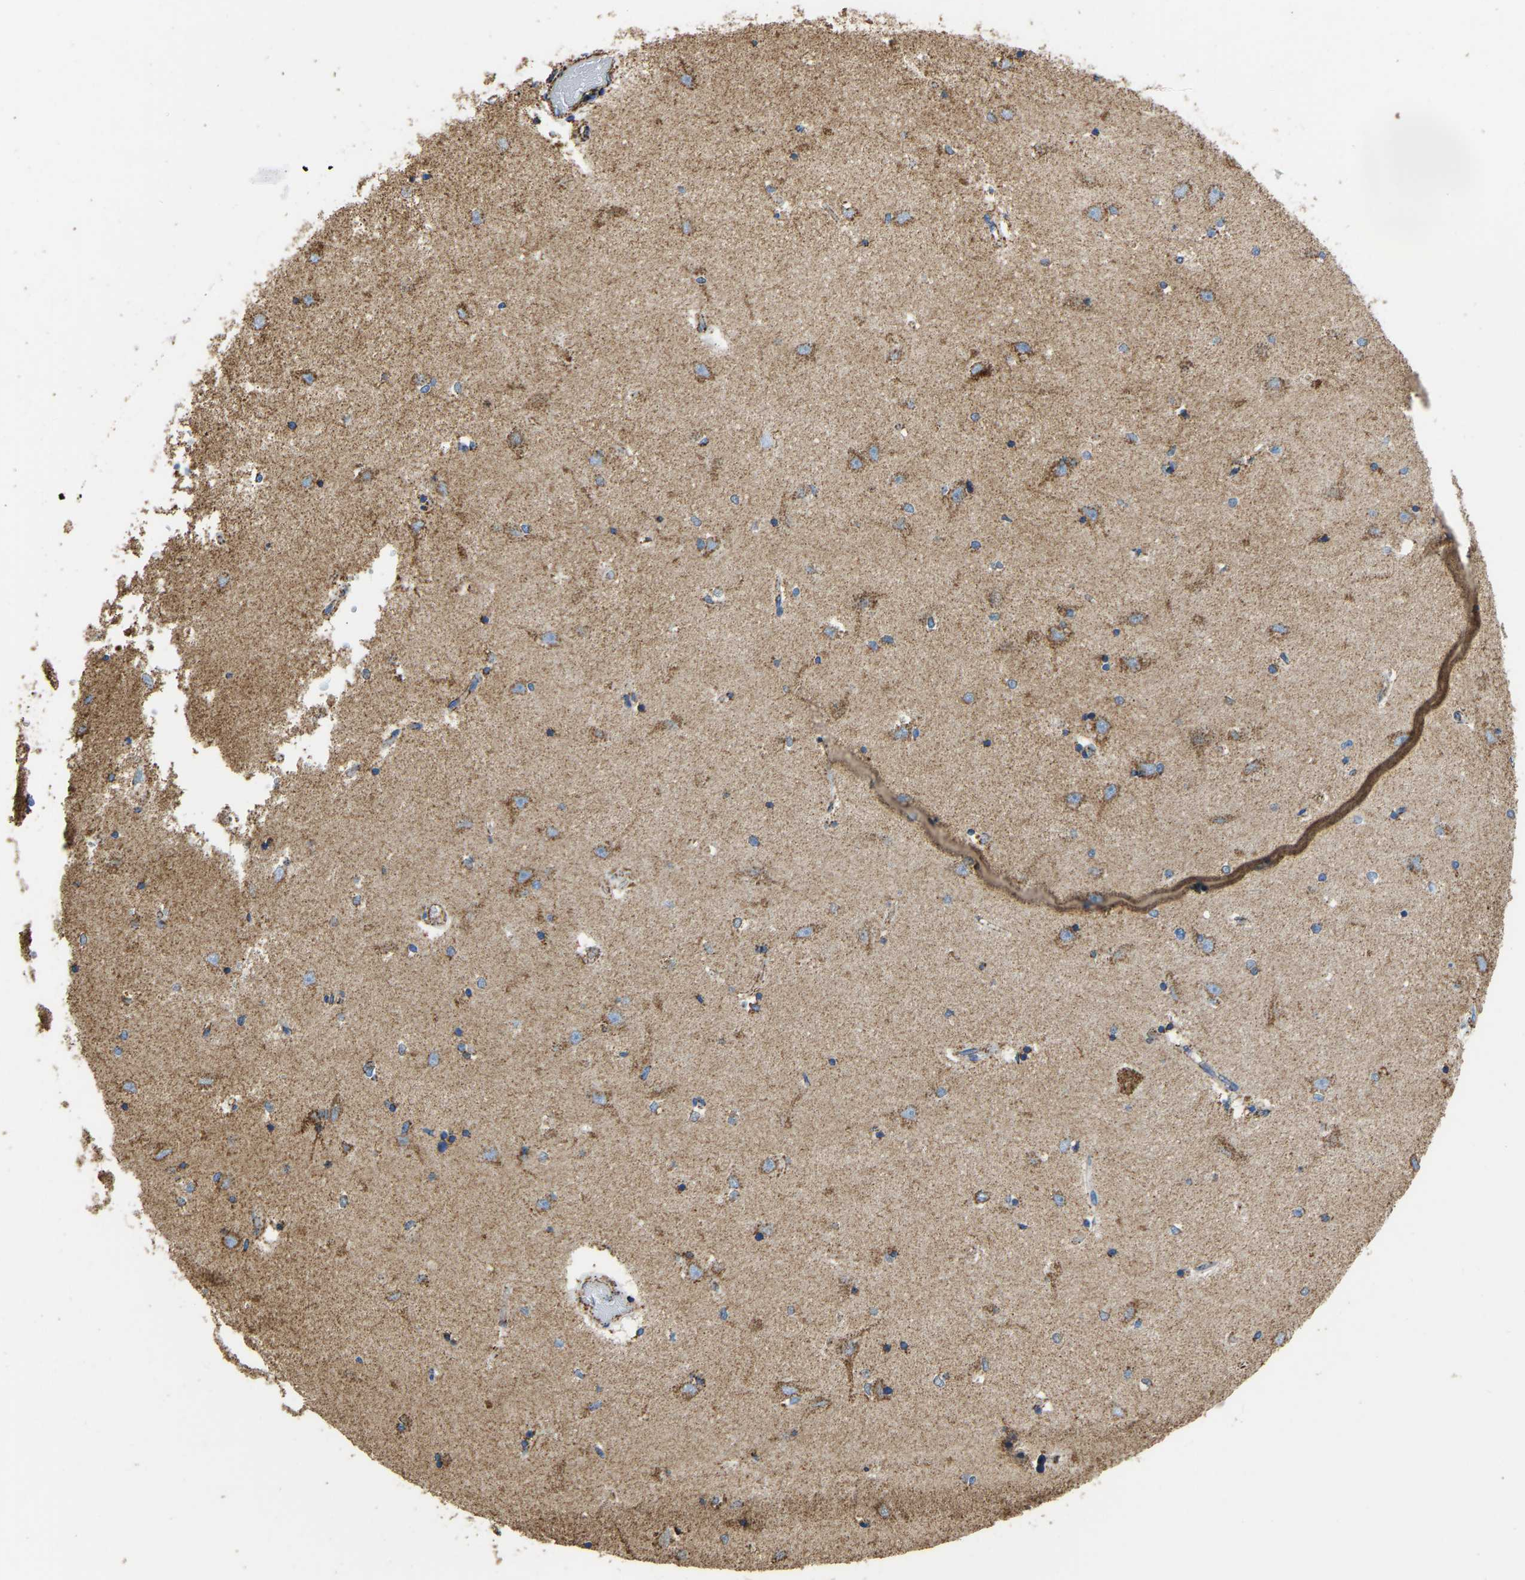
{"staining": {"intensity": "moderate", "quantity": "25%-75%", "location": "cytoplasmic/membranous"}, "tissue": "hippocampus", "cell_type": "Glial cells", "image_type": "normal", "snomed": [{"axis": "morphology", "description": "Normal tissue, NOS"}, {"axis": "topography", "description": "Hippocampus"}], "caption": "A micrograph of hippocampus stained for a protein reveals moderate cytoplasmic/membranous brown staining in glial cells.", "gene": "IRX6", "patient": {"sex": "male", "age": 45}}